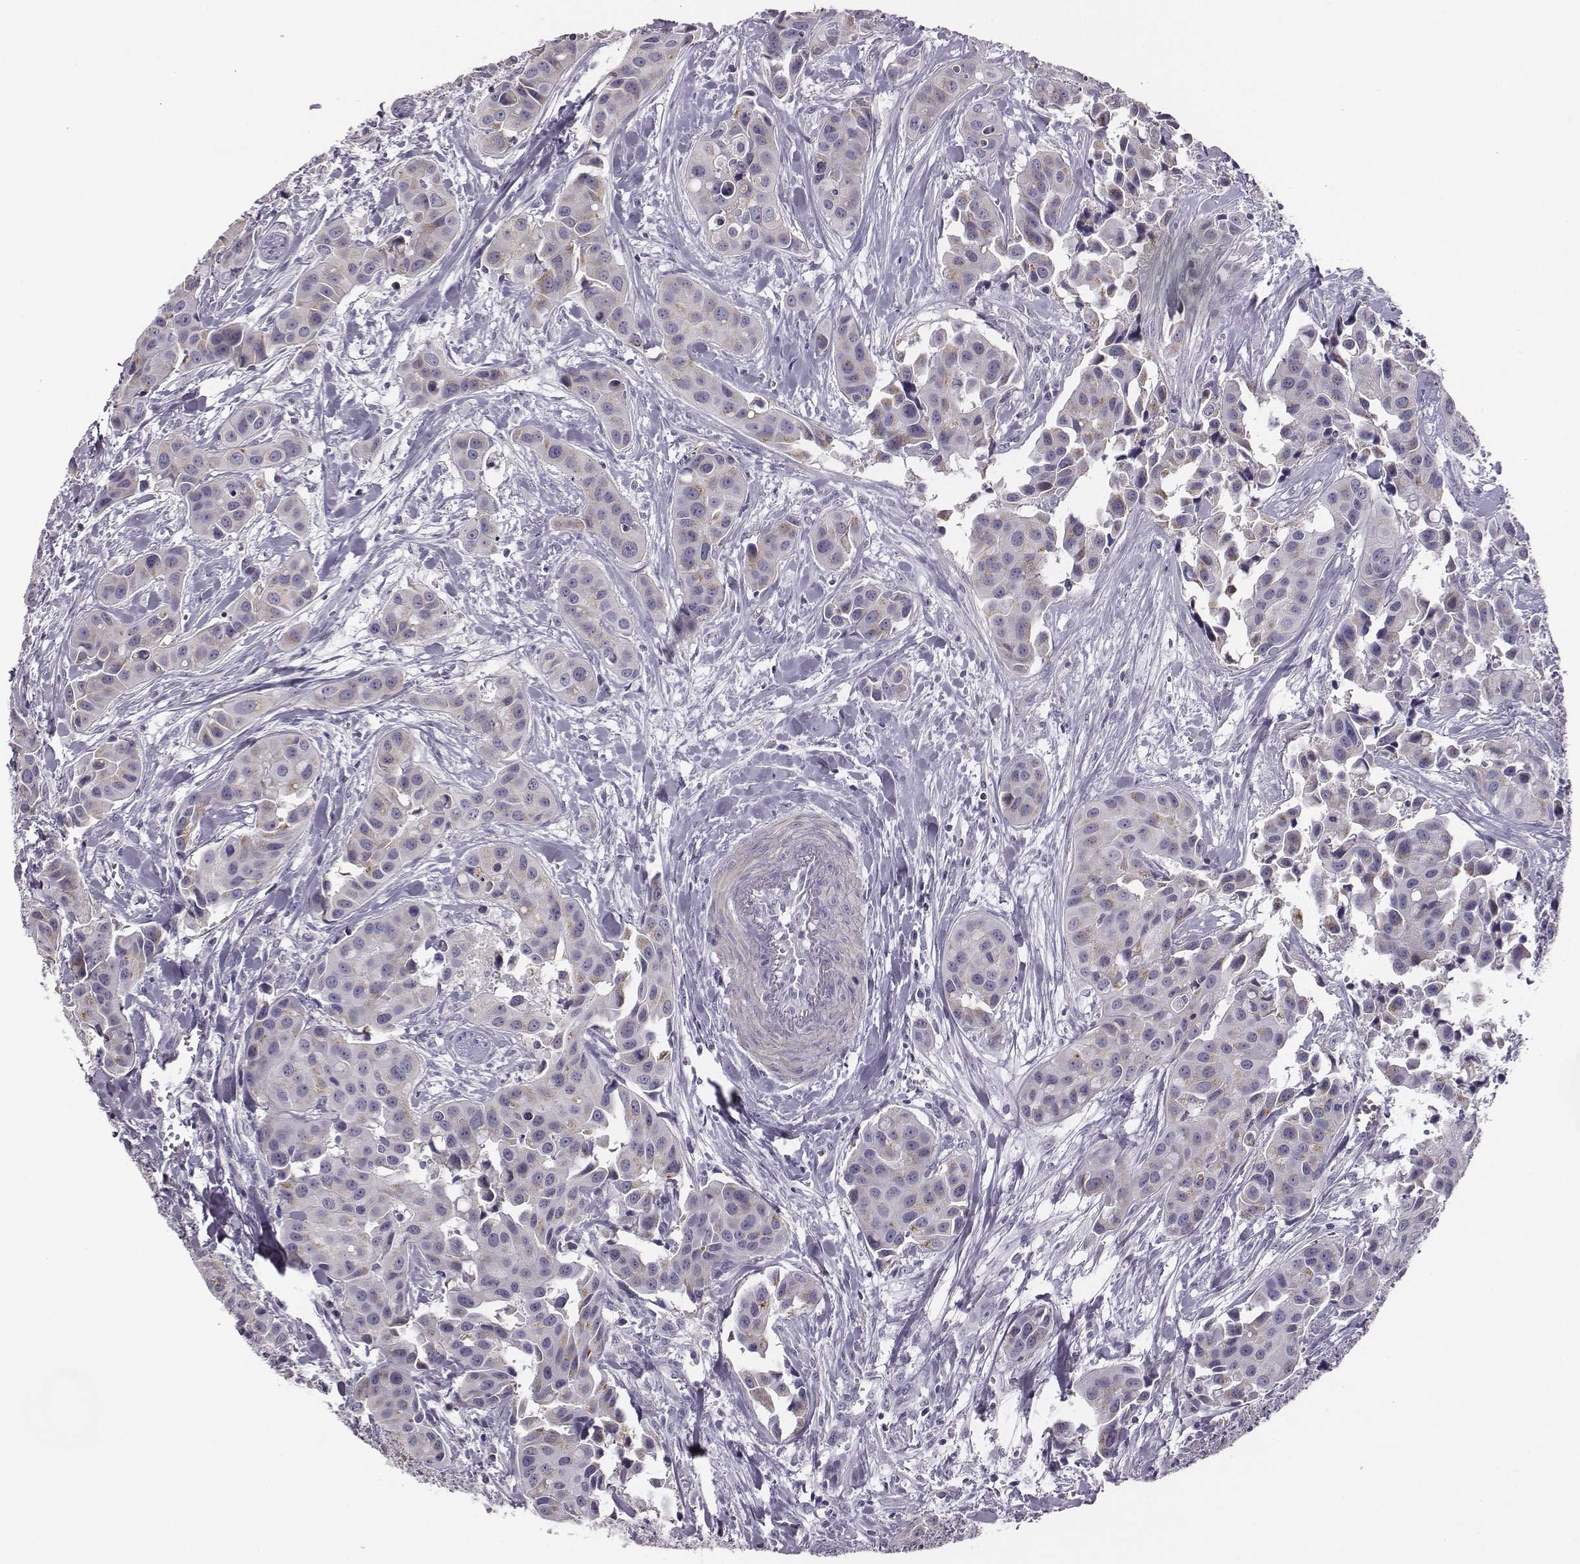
{"staining": {"intensity": "negative", "quantity": "none", "location": "none"}, "tissue": "head and neck cancer", "cell_type": "Tumor cells", "image_type": "cancer", "snomed": [{"axis": "morphology", "description": "Adenocarcinoma, NOS"}, {"axis": "topography", "description": "Head-Neck"}], "caption": "Immunohistochemistry (IHC) image of neoplastic tissue: adenocarcinoma (head and neck) stained with DAB shows no significant protein positivity in tumor cells.", "gene": "ADAM7", "patient": {"sex": "male", "age": 76}}